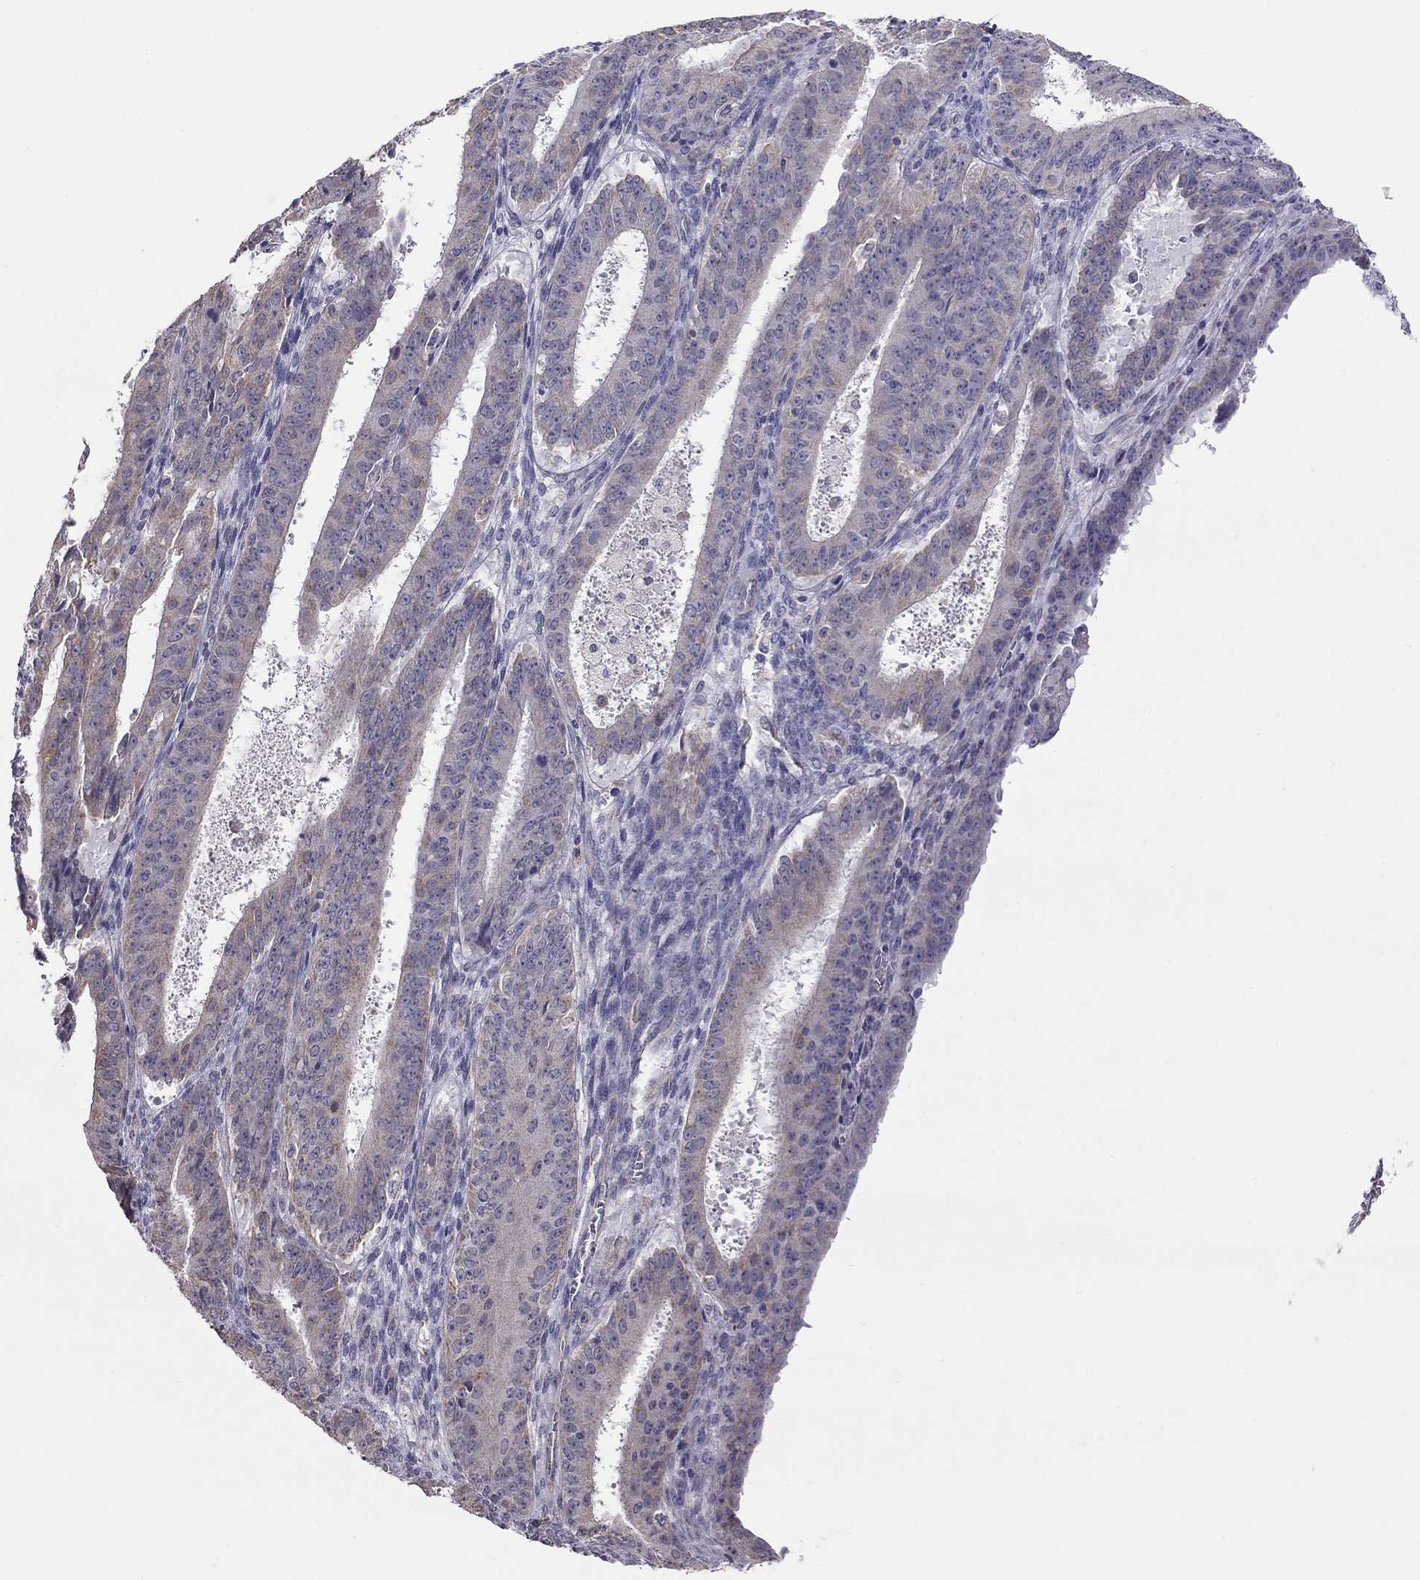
{"staining": {"intensity": "weak", "quantity": ">75%", "location": "cytoplasmic/membranous"}, "tissue": "ovarian cancer", "cell_type": "Tumor cells", "image_type": "cancer", "snomed": [{"axis": "morphology", "description": "Carcinoma, endometroid"}, {"axis": "topography", "description": "Ovary"}], "caption": "Immunohistochemistry of human endometroid carcinoma (ovarian) demonstrates low levels of weak cytoplasmic/membranous staining in approximately >75% of tumor cells.", "gene": "LRIT3", "patient": {"sex": "female", "age": 42}}